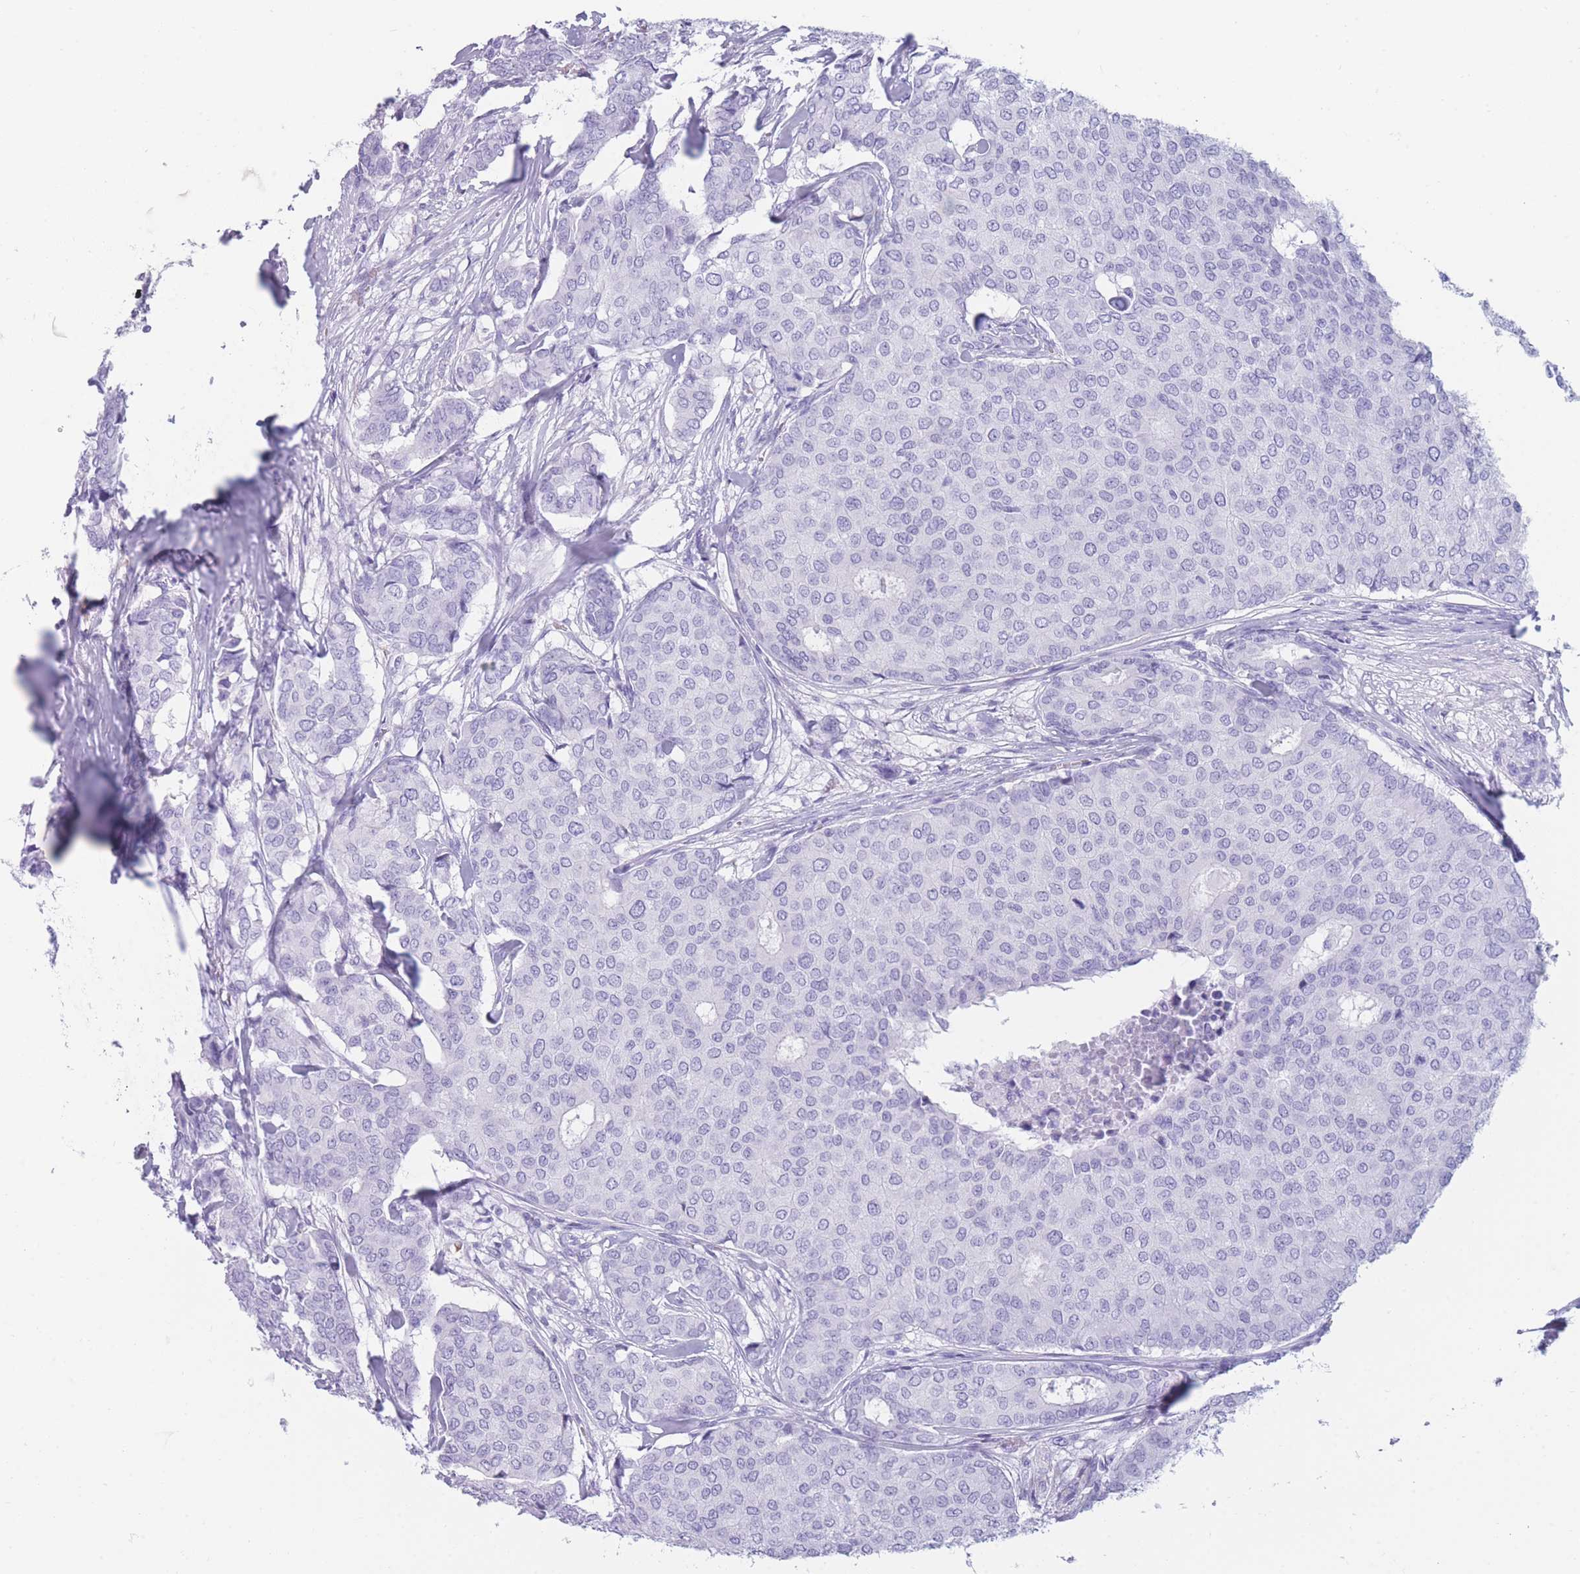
{"staining": {"intensity": "negative", "quantity": "none", "location": "none"}, "tissue": "breast cancer", "cell_type": "Tumor cells", "image_type": "cancer", "snomed": [{"axis": "morphology", "description": "Duct carcinoma"}, {"axis": "topography", "description": "Breast"}], "caption": "Tumor cells are negative for brown protein staining in breast infiltrating ductal carcinoma. (DAB immunohistochemistry visualized using brightfield microscopy, high magnification).", "gene": "TNFSF11", "patient": {"sex": "female", "age": 75}}